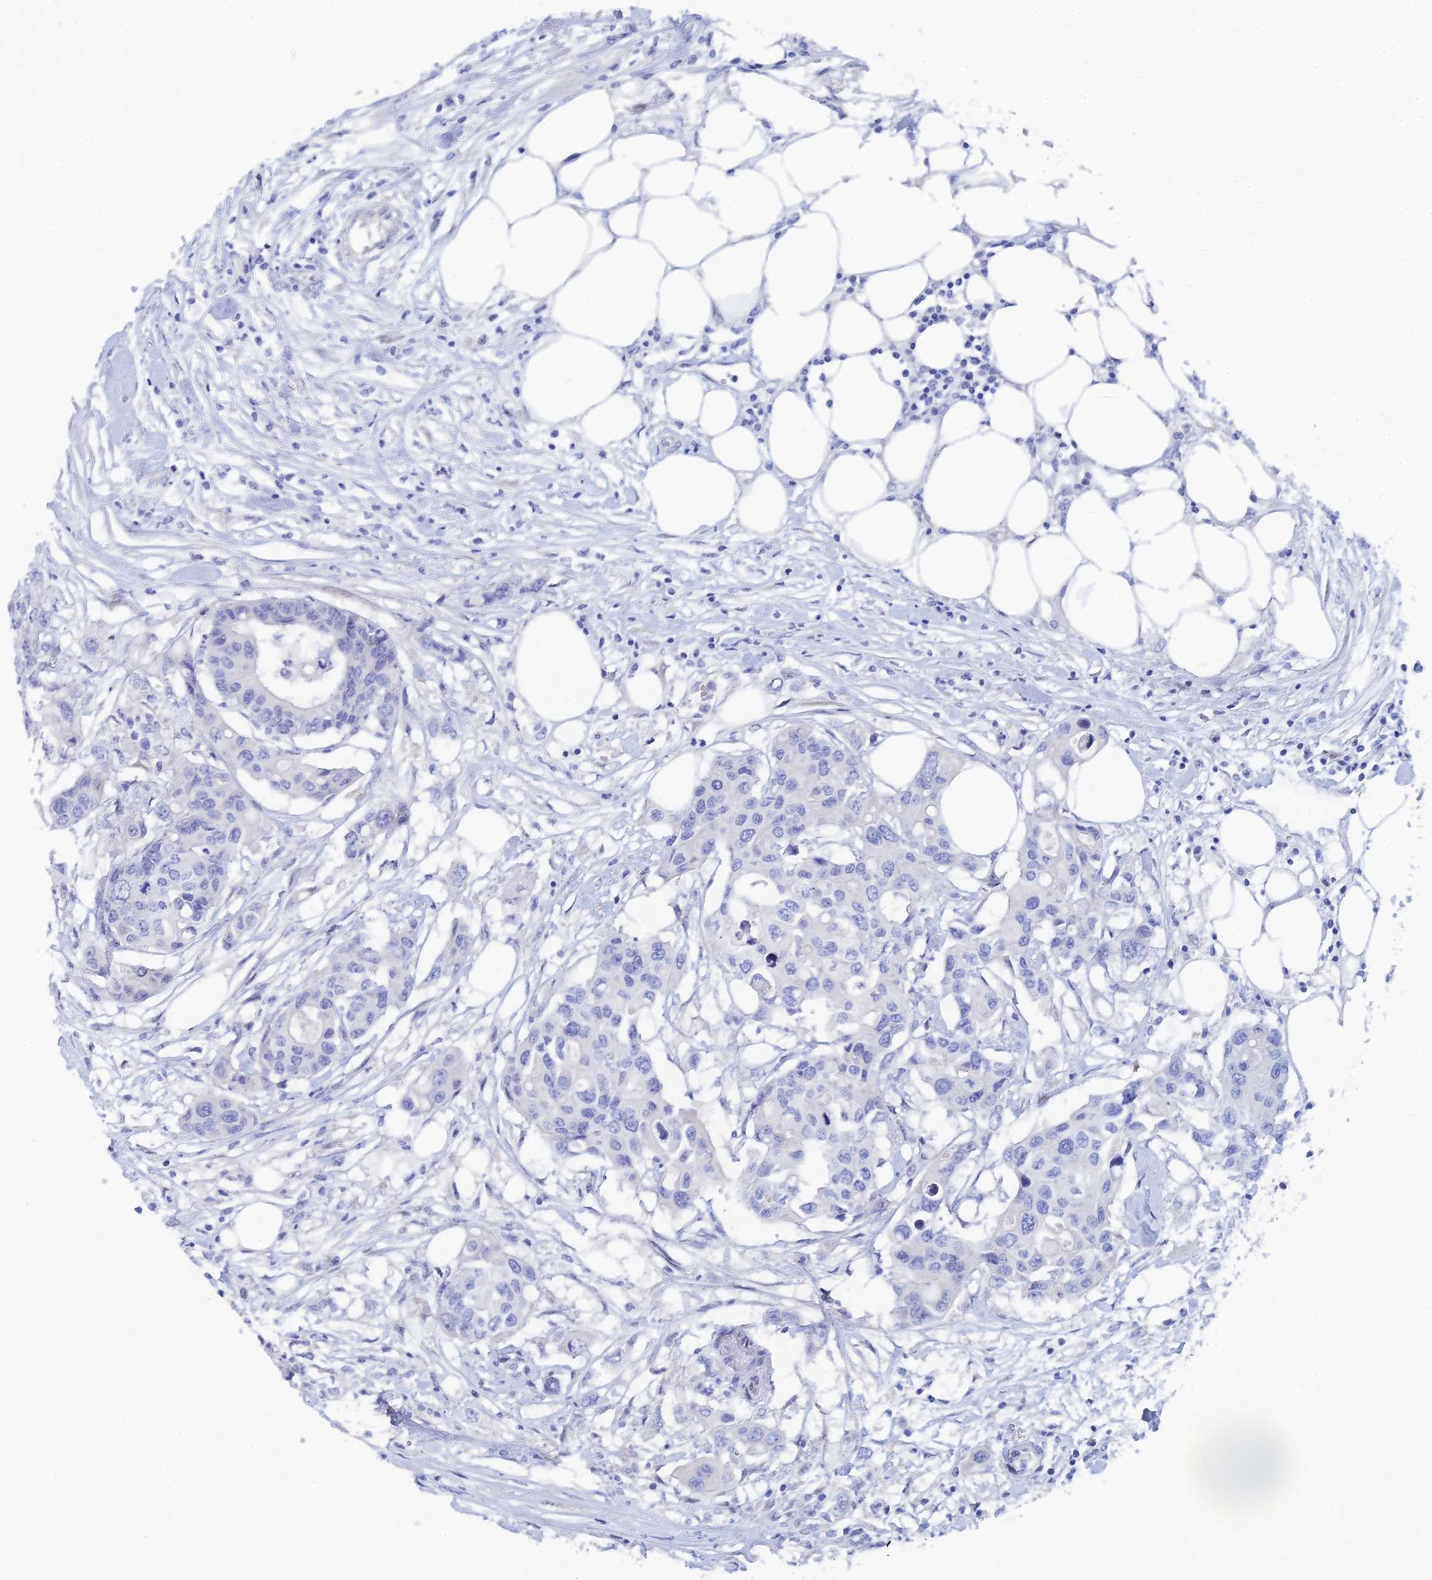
{"staining": {"intensity": "negative", "quantity": "none", "location": "none"}, "tissue": "colorectal cancer", "cell_type": "Tumor cells", "image_type": "cancer", "snomed": [{"axis": "morphology", "description": "Adenocarcinoma, NOS"}, {"axis": "topography", "description": "Colon"}], "caption": "Human colorectal cancer stained for a protein using immunohistochemistry reveals no staining in tumor cells.", "gene": "DRGX", "patient": {"sex": "male", "age": 77}}